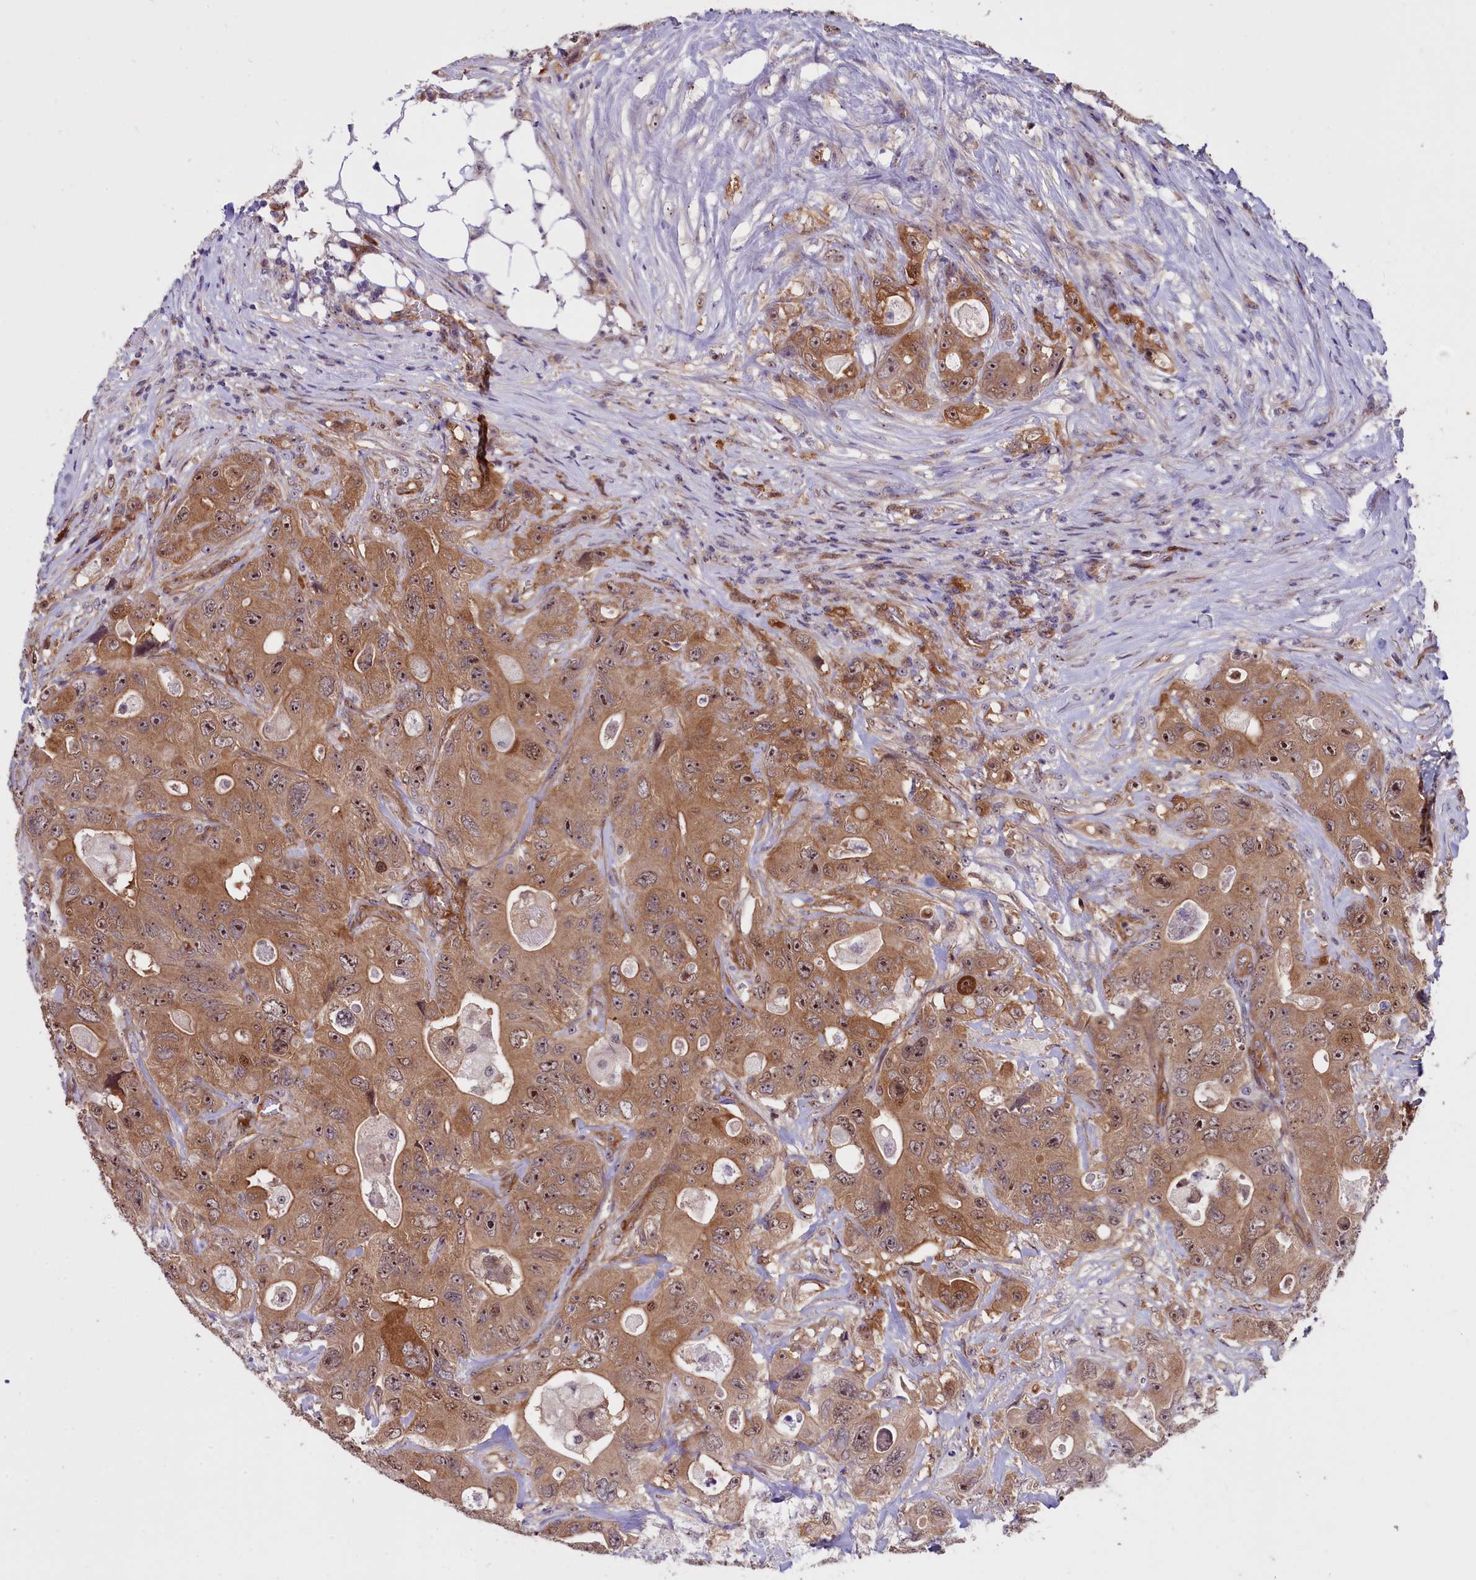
{"staining": {"intensity": "moderate", "quantity": ">75%", "location": "cytoplasmic/membranous,nuclear"}, "tissue": "colorectal cancer", "cell_type": "Tumor cells", "image_type": "cancer", "snomed": [{"axis": "morphology", "description": "Adenocarcinoma, NOS"}, {"axis": "topography", "description": "Colon"}], "caption": "Protein expression analysis of colorectal adenocarcinoma displays moderate cytoplasmic/membranous and nuclear expression in approximately >75% of tumor cells.", "gene": "BCAR1", "patient": {"sex": "female", "age": 46}}